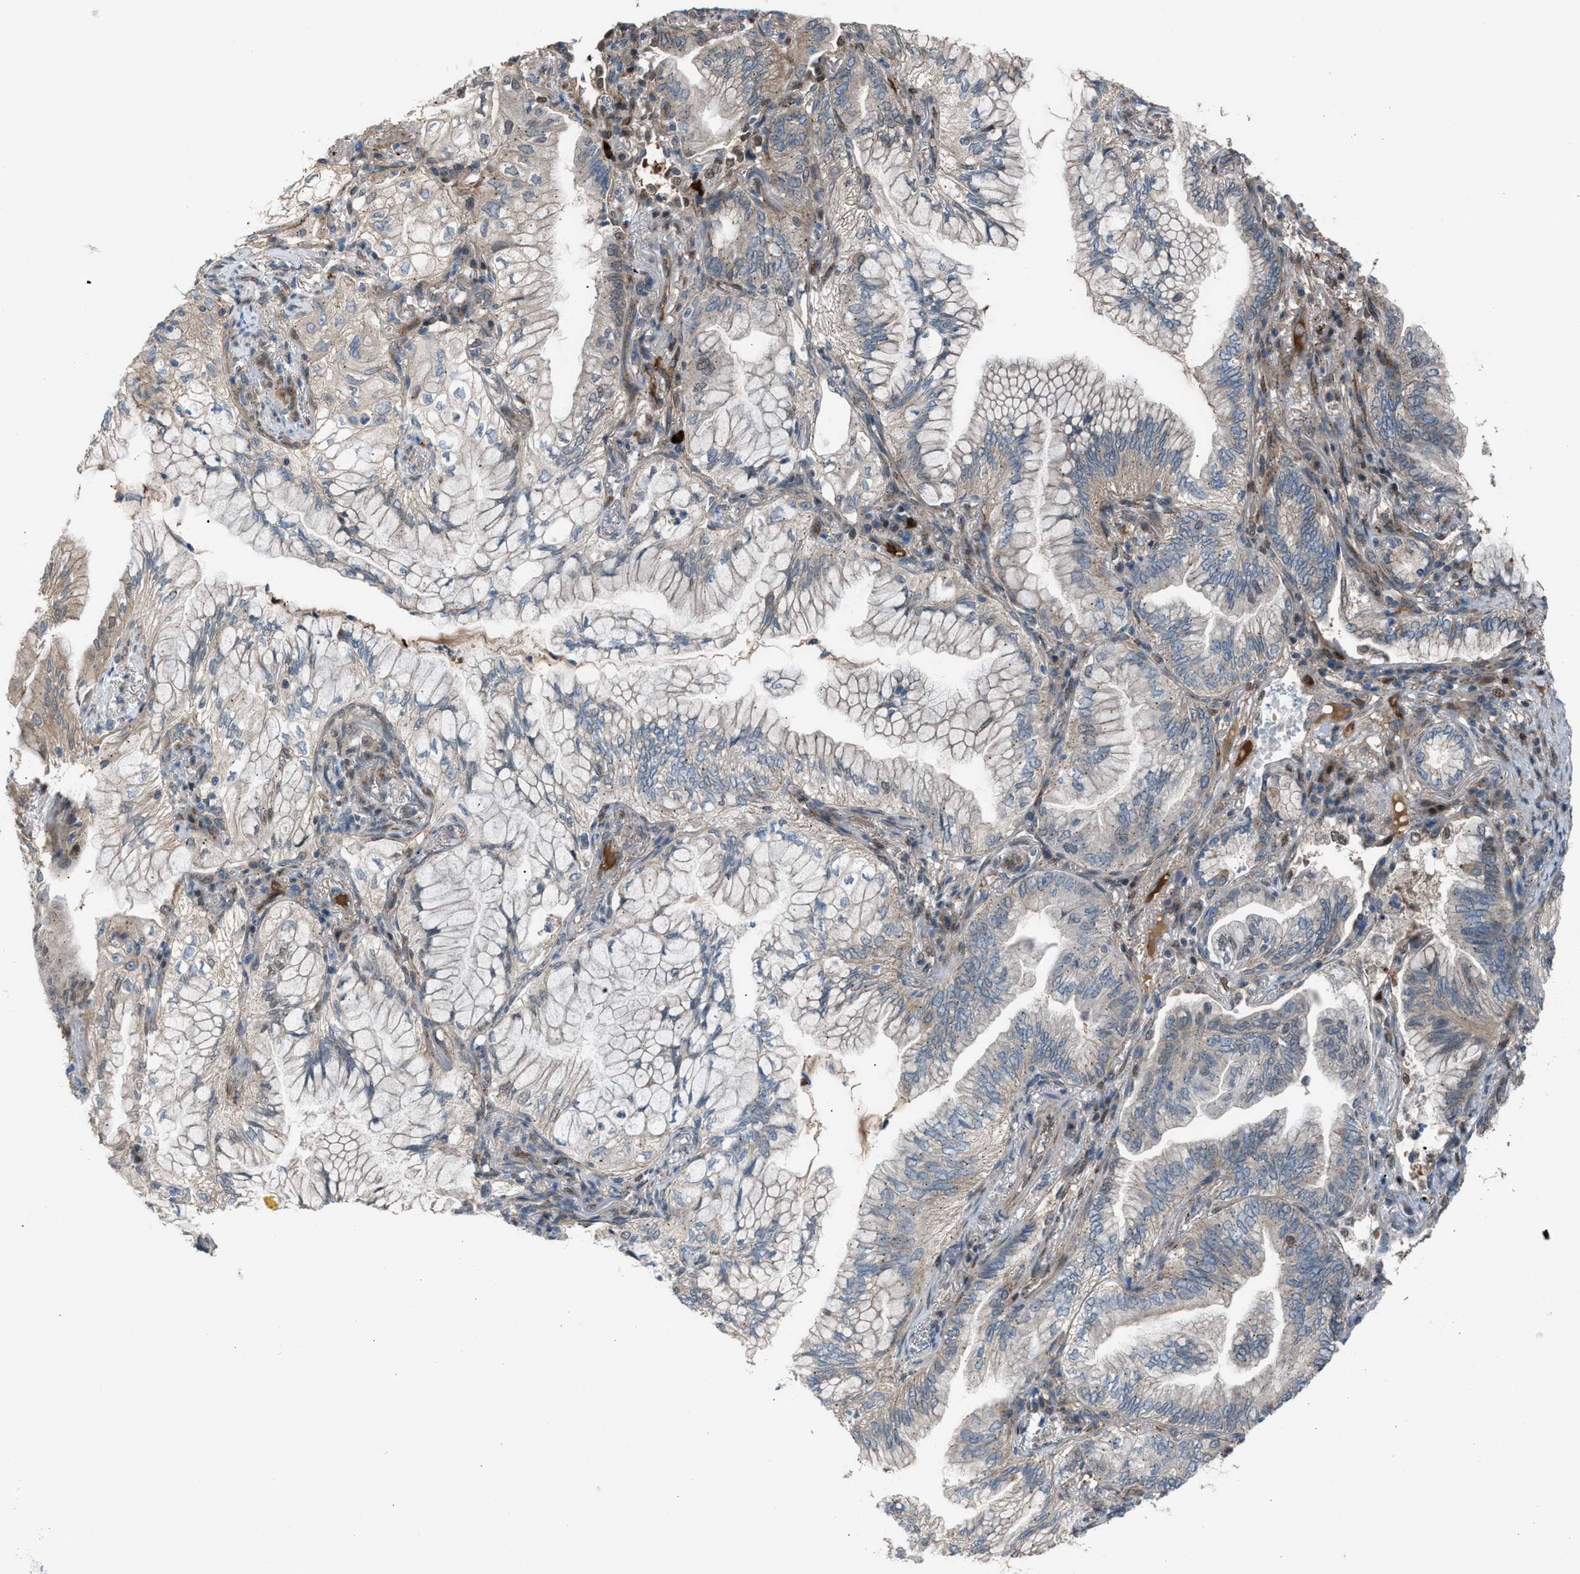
{"staining": {"intensity": "weak", "quantity": "25%-75%", "location": "cytoplasmic/membranous"}, "tissue": "lung cancer", "cell_type": "Tumor cells", "image_type": "cancer", "snomed": [{"axis": "morphology", "description": "Adenocarcinoma, NOS"}, {"axis": "topography", "description": "Lung"}], "caption": "Adenocarcinoma (lung) was stained to show a protein in brown. There is low levels of weak cytoplasmic/membranous staining in about 25%-75% of tumor cells.", "gene": "CRTC1", "patient": {"sex": "female", "age": 70}}